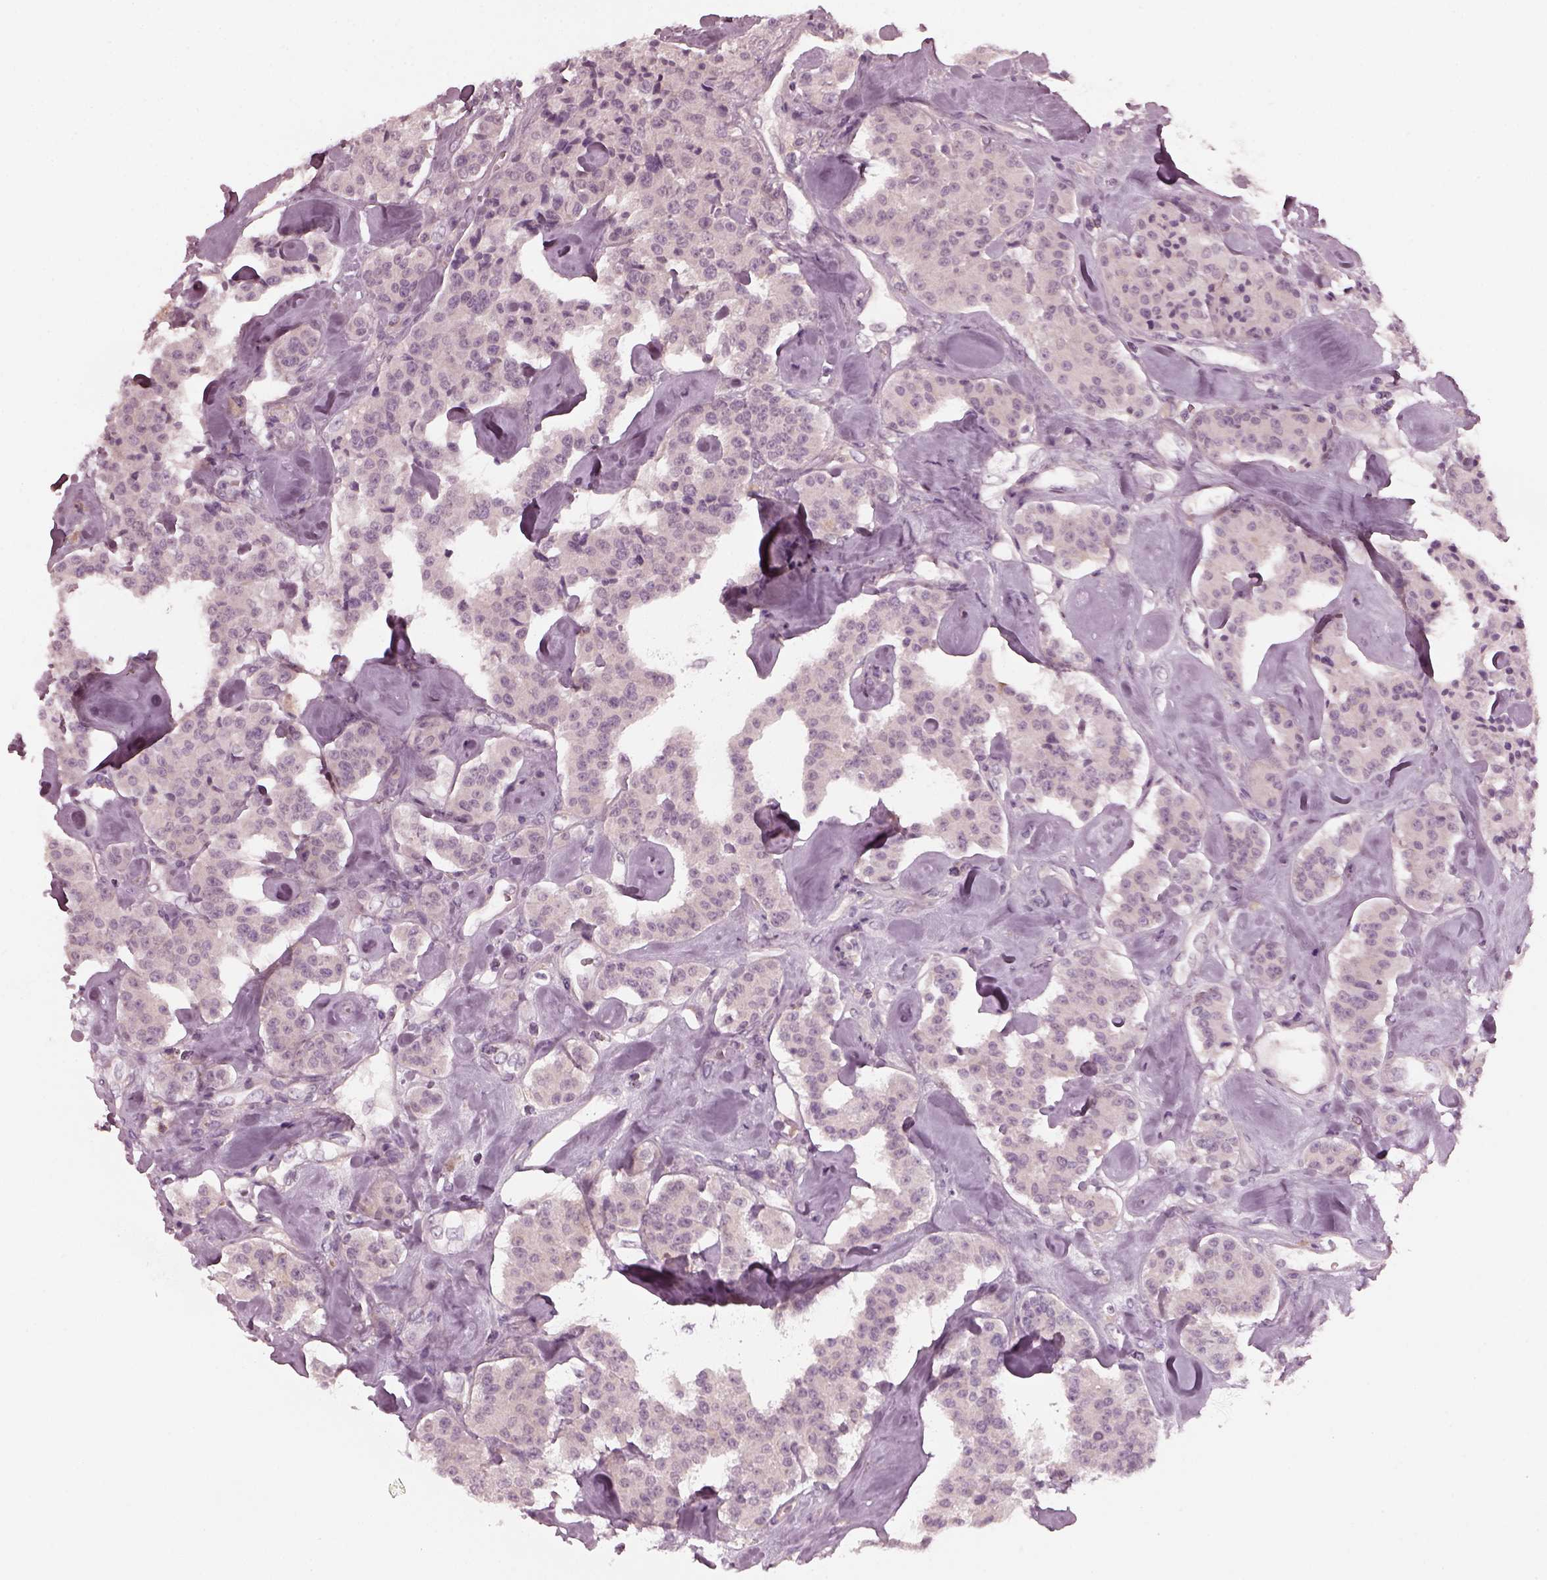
{"staining": {"intensity": "negative", "quantity": "none", "location": "none"}, "tissue": "carcinoid", "cell_type": "Tumor cells", "image_type": "cancer", "snomed": [{"axis": "morphology", "description": "Carcinoid, malignant, NOS"}, {"axis": "topography", "description": "Pancreas"}], "caption": "Photomicrograph shows no significant protein positivity in tumor cells of carcinoid.", "gene": "CHIT1", "patient": {"sex": "male", "age": 41}}